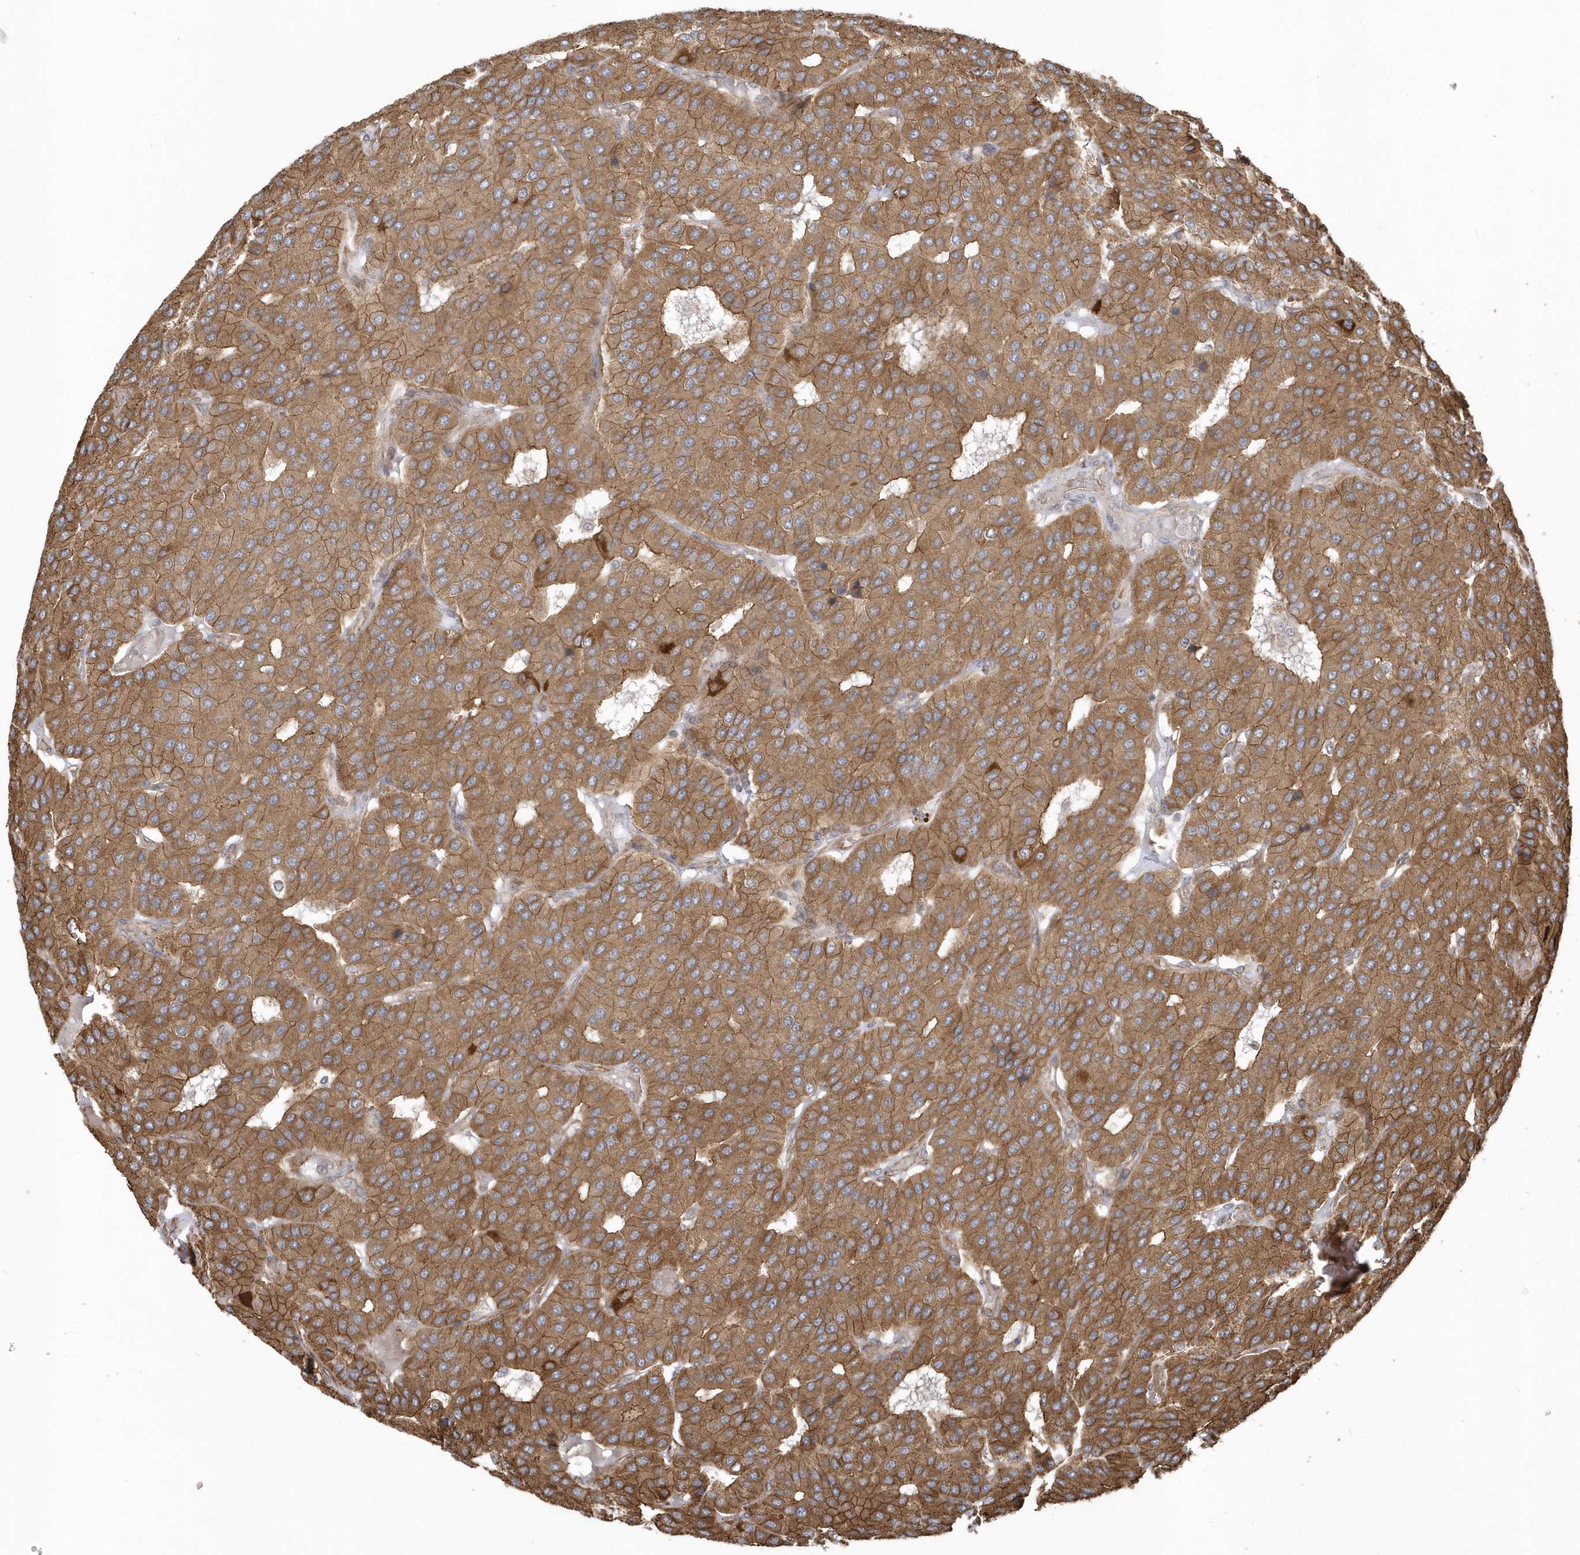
{"staining": {"intensity": "strong", "quantity": ">75%", "location": "cytoplasmic/membranous"}, "tissue": "parathyroid gland", "cell_type": "Glandular cells", "image_type": "normal", "snomed": [{"axis": "morphology", "description": "Normal tissue, NOS"}, {"axis": "morphology", "description": "Adenoma, NOS"}, {"axis": "topography", "description": "Parathyroid gland"}], "caption": "Immunohistochemistry micrograph of normal parathyroid gland: parathyroid gland stained using immunohistochemistry (IHC) shows high levels of strong protein expression localized specifically in the cytoplasmic/membranous of glandular cells, appearing as a cytoplasmic/membranous brown color.", "gene": "HERPUD1", "patient": {"sex": "female", "age": 86}}